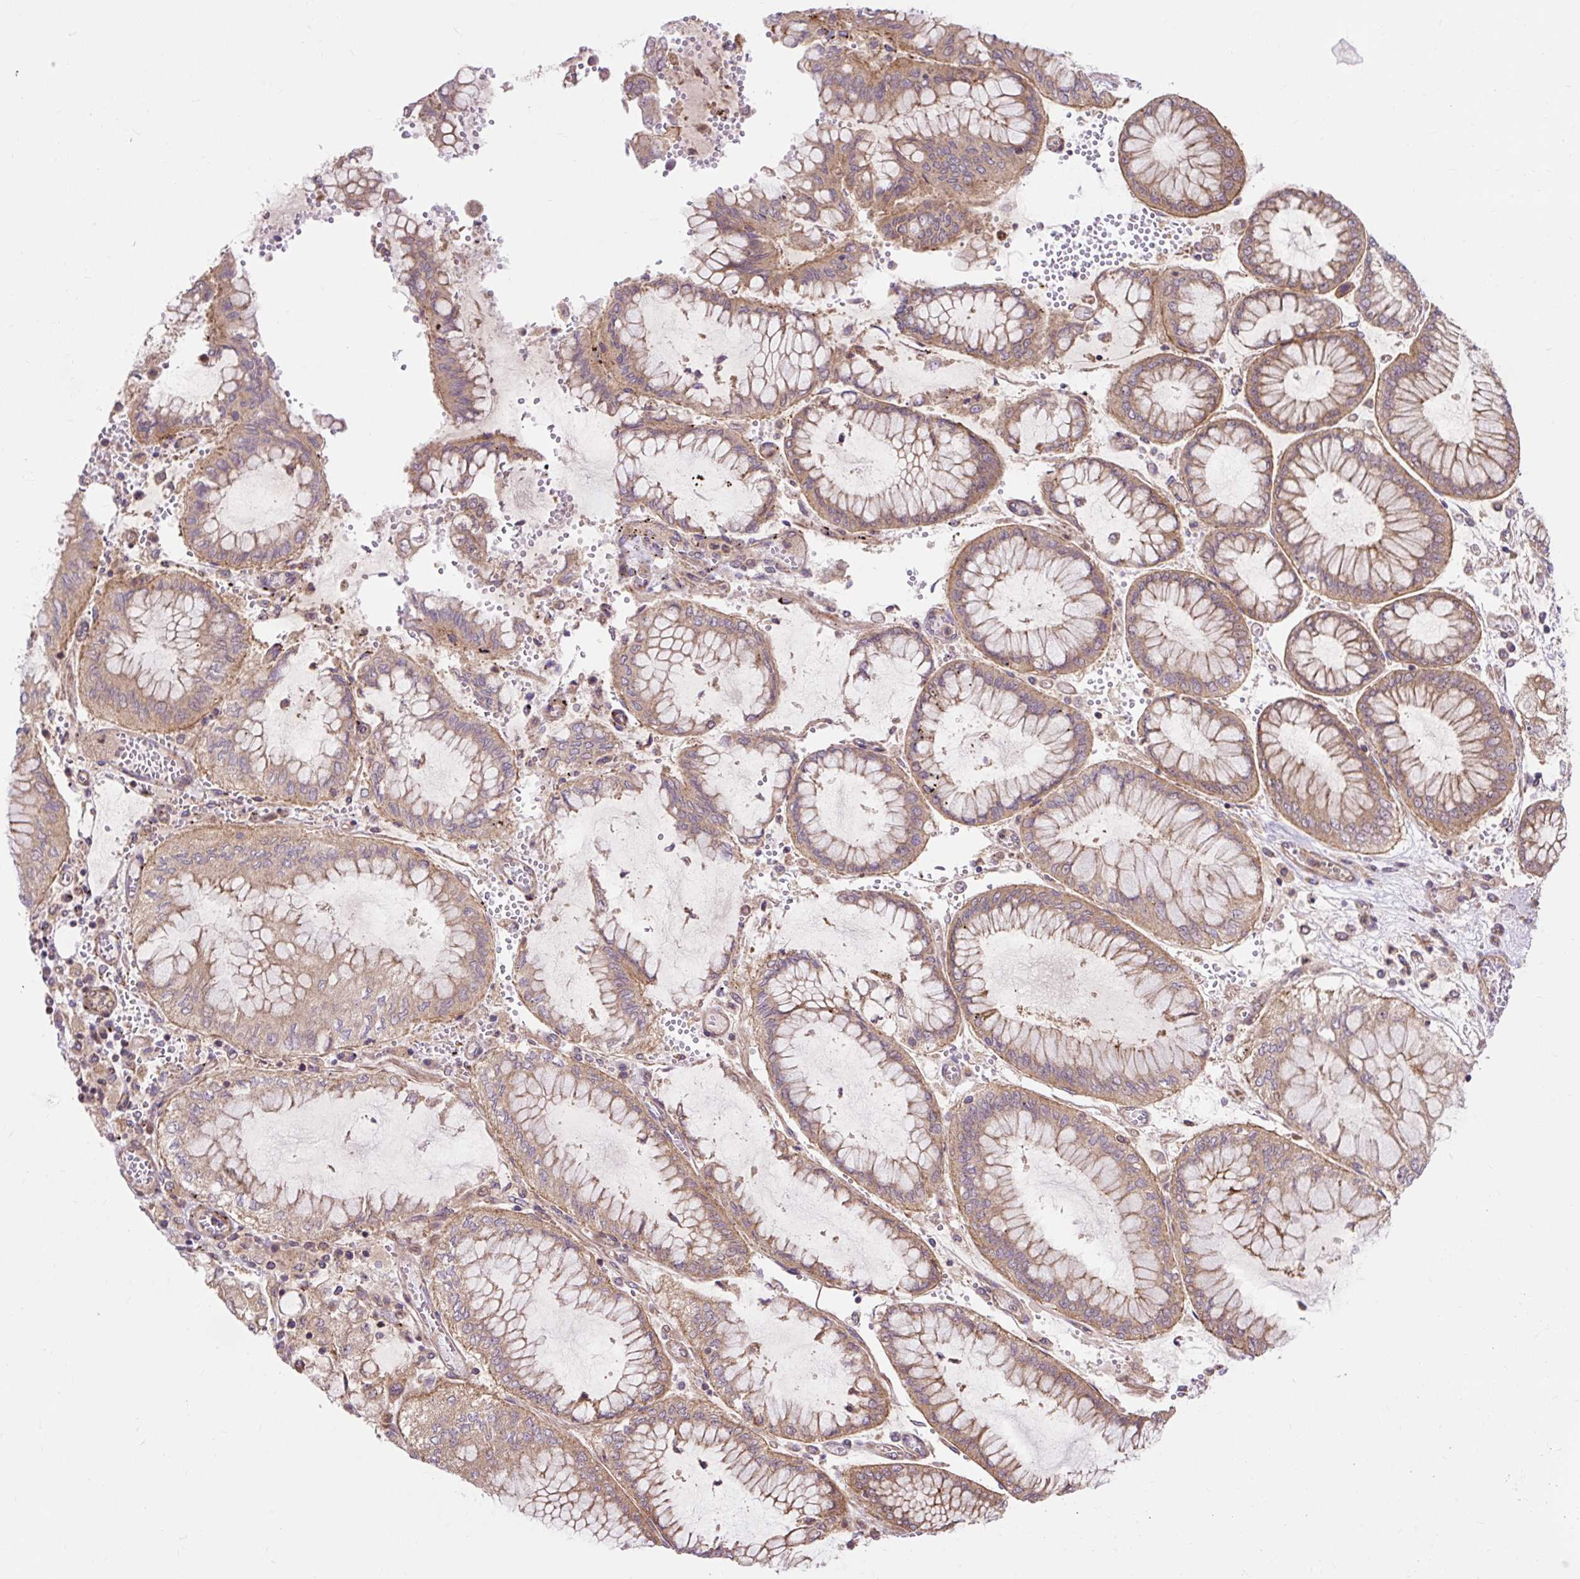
{"staining": {"intensity": "moderate", "quantity": ">75%", "location": "cytoplasmic/membranous"}, "tissue": "stomach cancer", "cell_type": "Tumor cells", "image_type": "cancer", "snomed": [{"axis": "morphology", "description": "Adenocarcinoma, NOS"}, {"axis": "topography", "description": "Stomach"}], "caption": "Adenocarcinoma (stomach) stained with a protein marker reveals moderate staining in tumor cells.", "gene": "TRIAP1", "patient": {"sex": "male", "age": 76}}